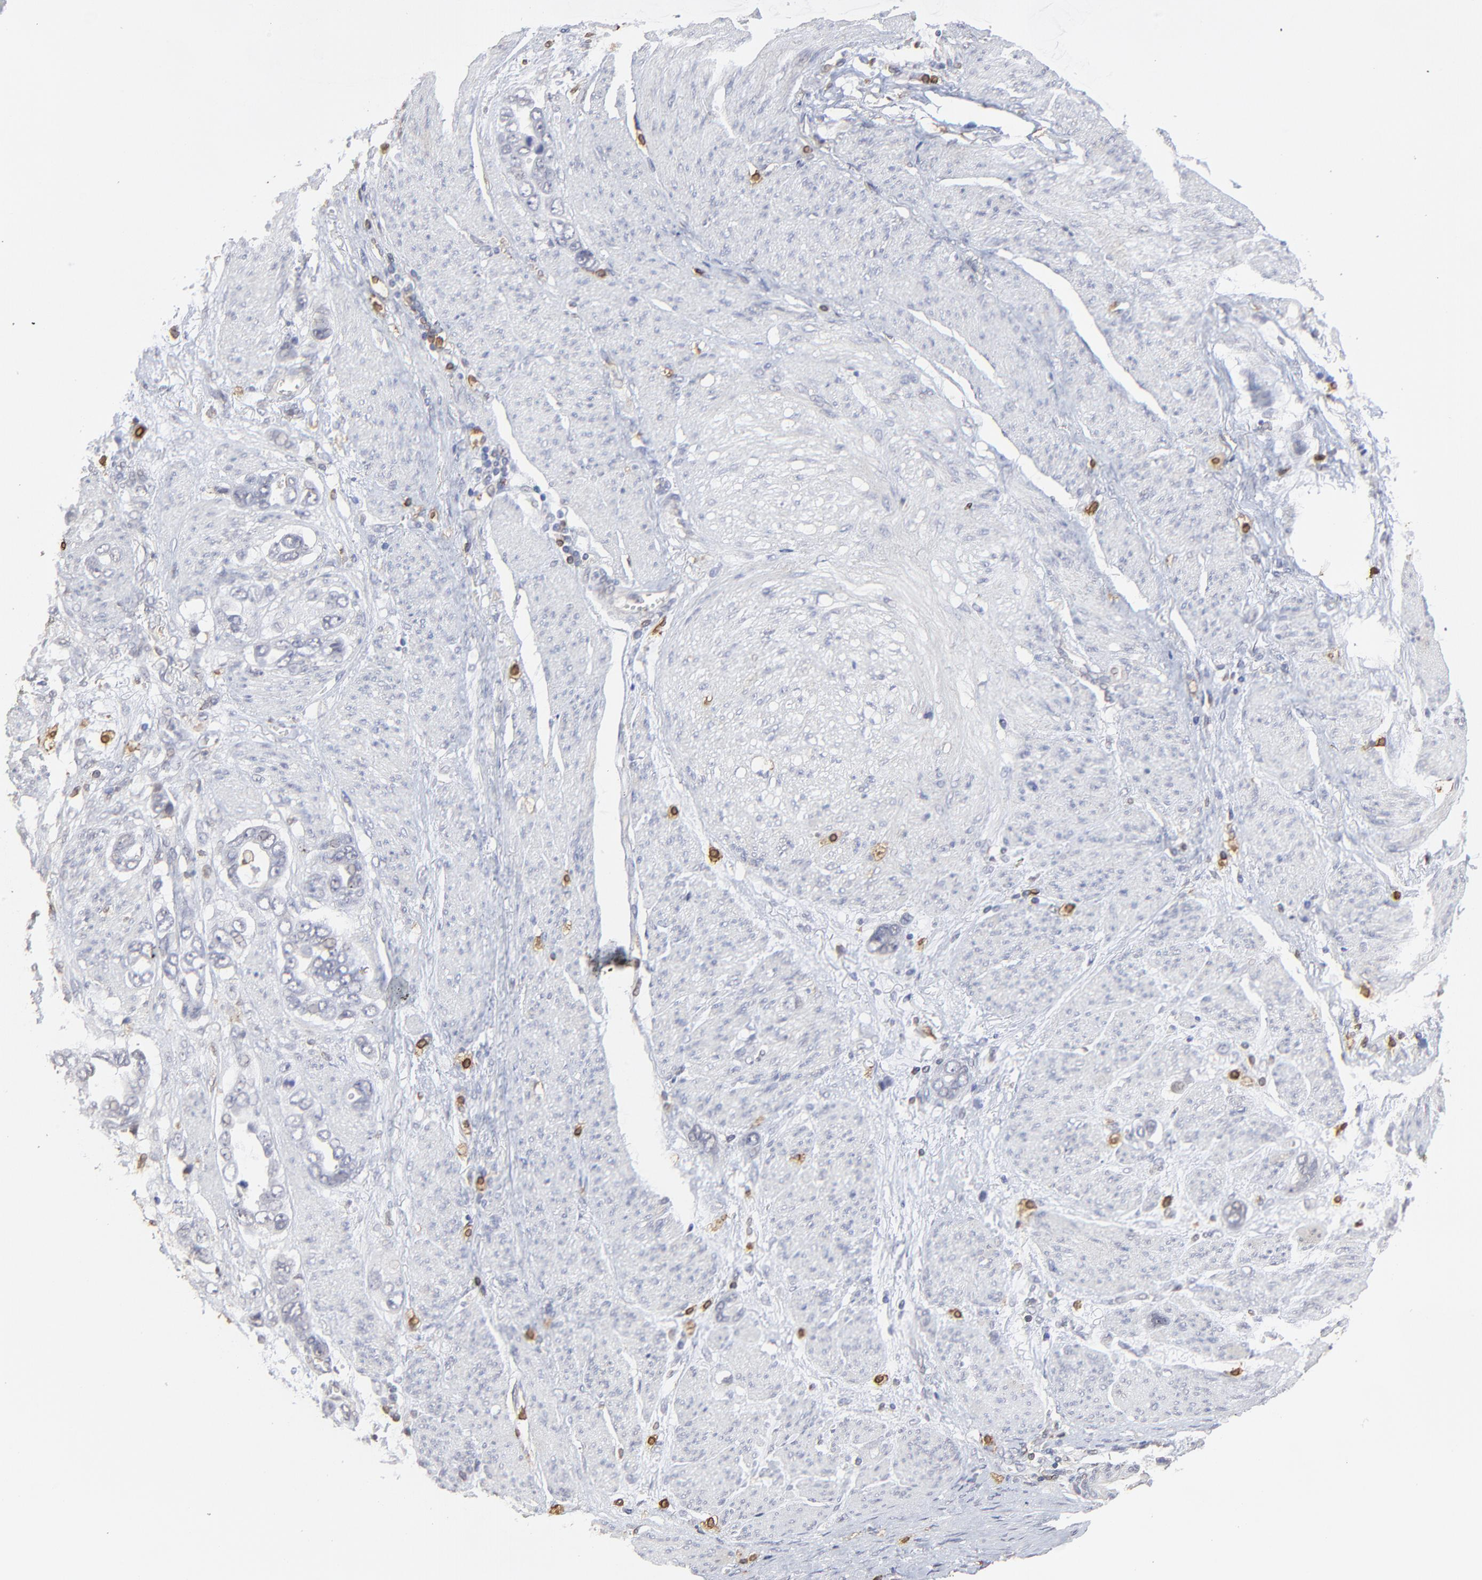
{"staining": {"intensity": "negative", "quantity": "none", "location": "none"}, "tissue": "stomach cancer", "cell_type": "Tumor cells", "image_type": "cancer", "snomed": [{"axis": "morphology", "description": "Adenocarcinoma, NOS"}, {"axis": "topography", "description": "Stomach"}], "caption": "An immunohistochemistry photomicrograph of adenocarcinoma (stomach) is shown. There is no staining in tumor cells of adenocarcinoma (stomach).", "gene": "SLC6A14", "patient": {"sex": "male", "age": 78}}